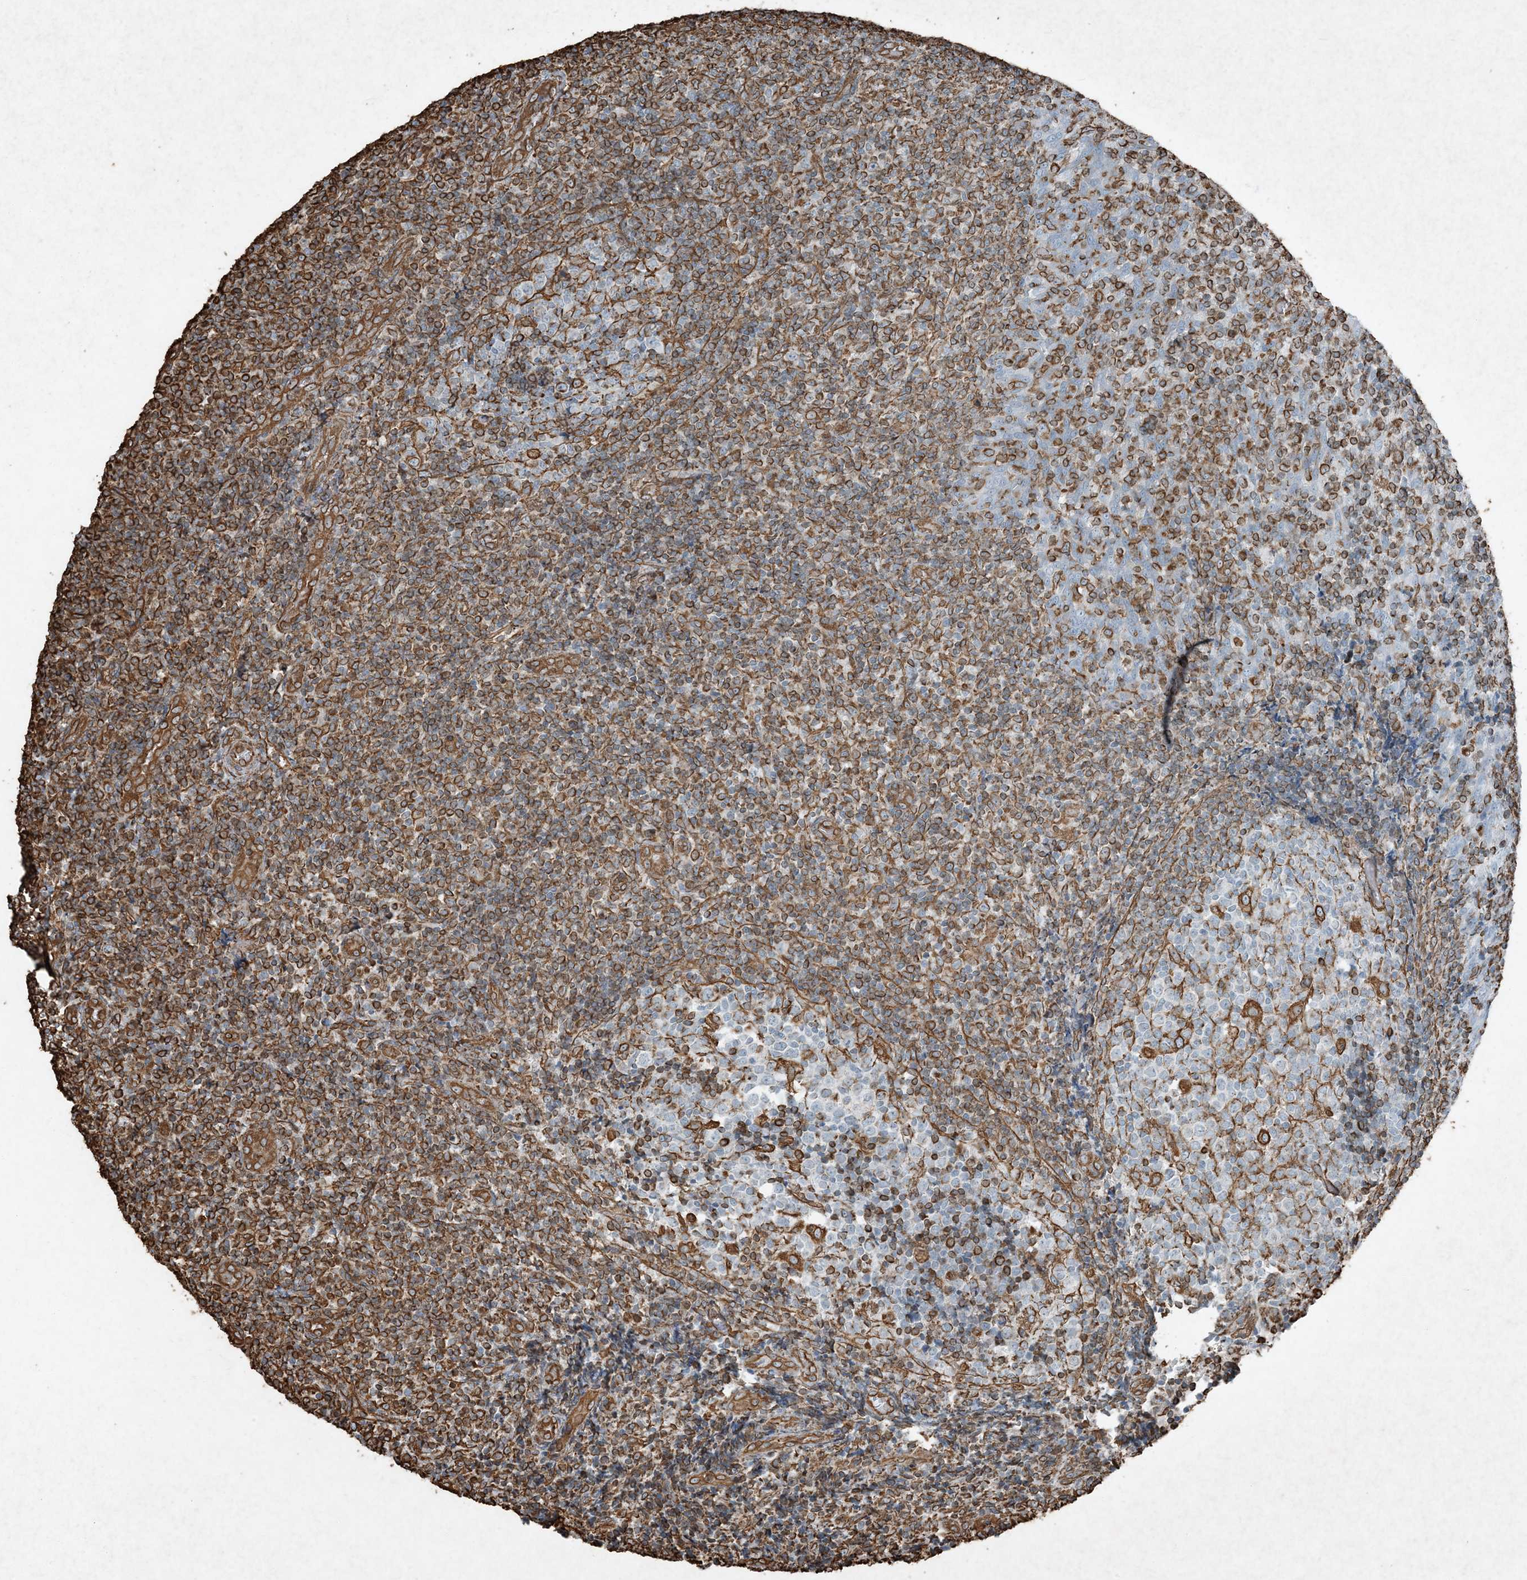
{"staining": {"intensity": "moderate", "quantity": "<25%", "location": "cytoplasmic/membranous"}, "tissue": "tonsil", "cell_type": "Germinal center cells", "image_type": "normal", "snomed": [{"axis": "morphology", "description": "Normal tissue, NOS"}, {"axis": "topography", "description": "Tonsil"}], "caption": "Immunohistochemistry histopathology image of normal tonsil stained for a protein (brown), which displays low levels of moderate cytoplasmic/membranous positivity in about <25% of germinal center cells.", "gene": "RYK", "patient": {"sex": "female", "age": 19}}